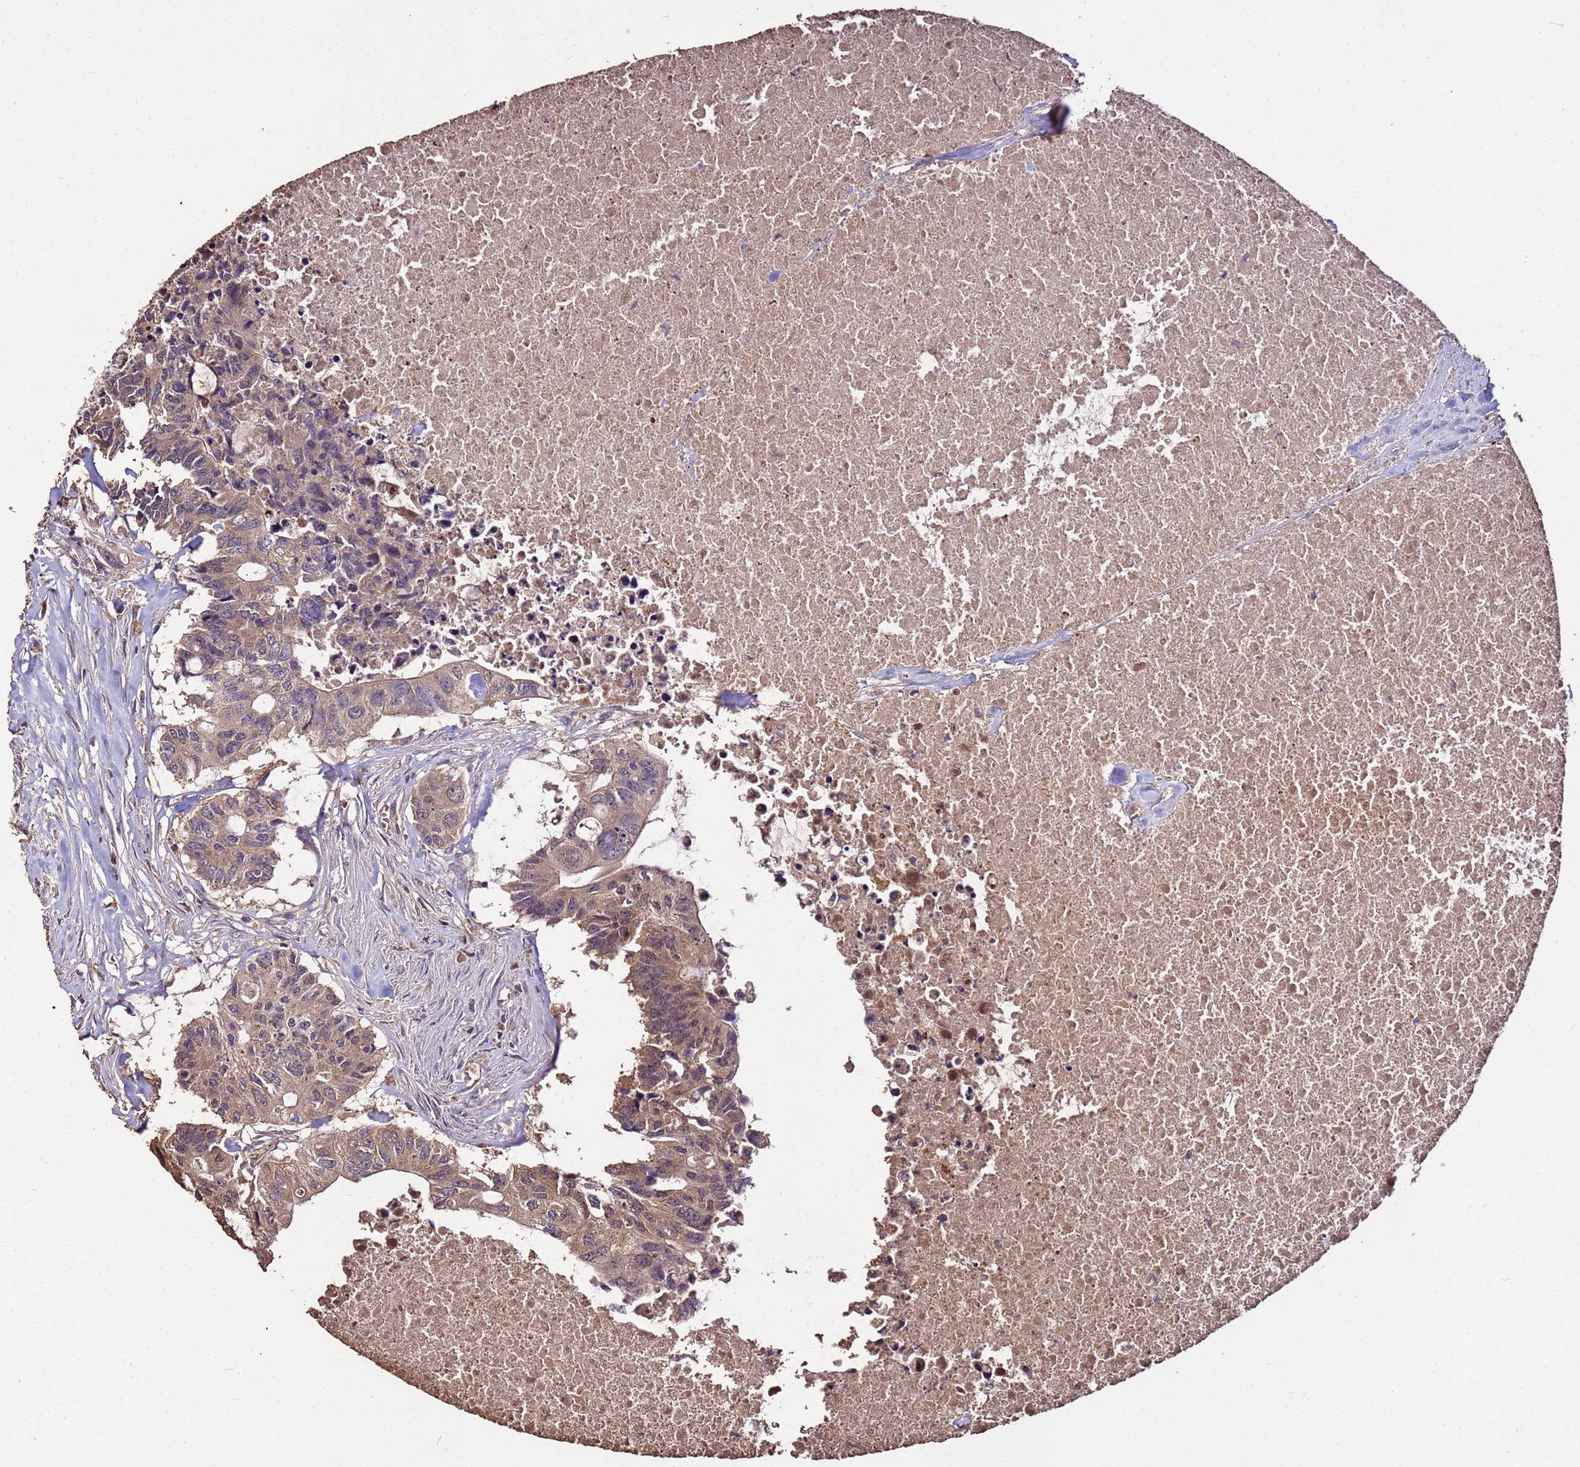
{"staining": {"intensity": "moderate", "quantity": ">75%", "location": "cytoplasmic/membranous"}, "tissue": "colorectal cancer", "cell_type": "Tumor cells", "image_type": "cancer", "snomed": [{"axis": "morphology", "description": "Adenocarcinoma, NOS"}, {"axis": "topography", "description": "Colon"}], "caption": "A histopathology image of human colorectal cancer (adenocarcinoma) stained for a protein demonstrates moderate cytoplasmic/membranous brown staining in tumor cells.", "gene": "GSPT2", "patient": {"sex": "male", "age": 71}}